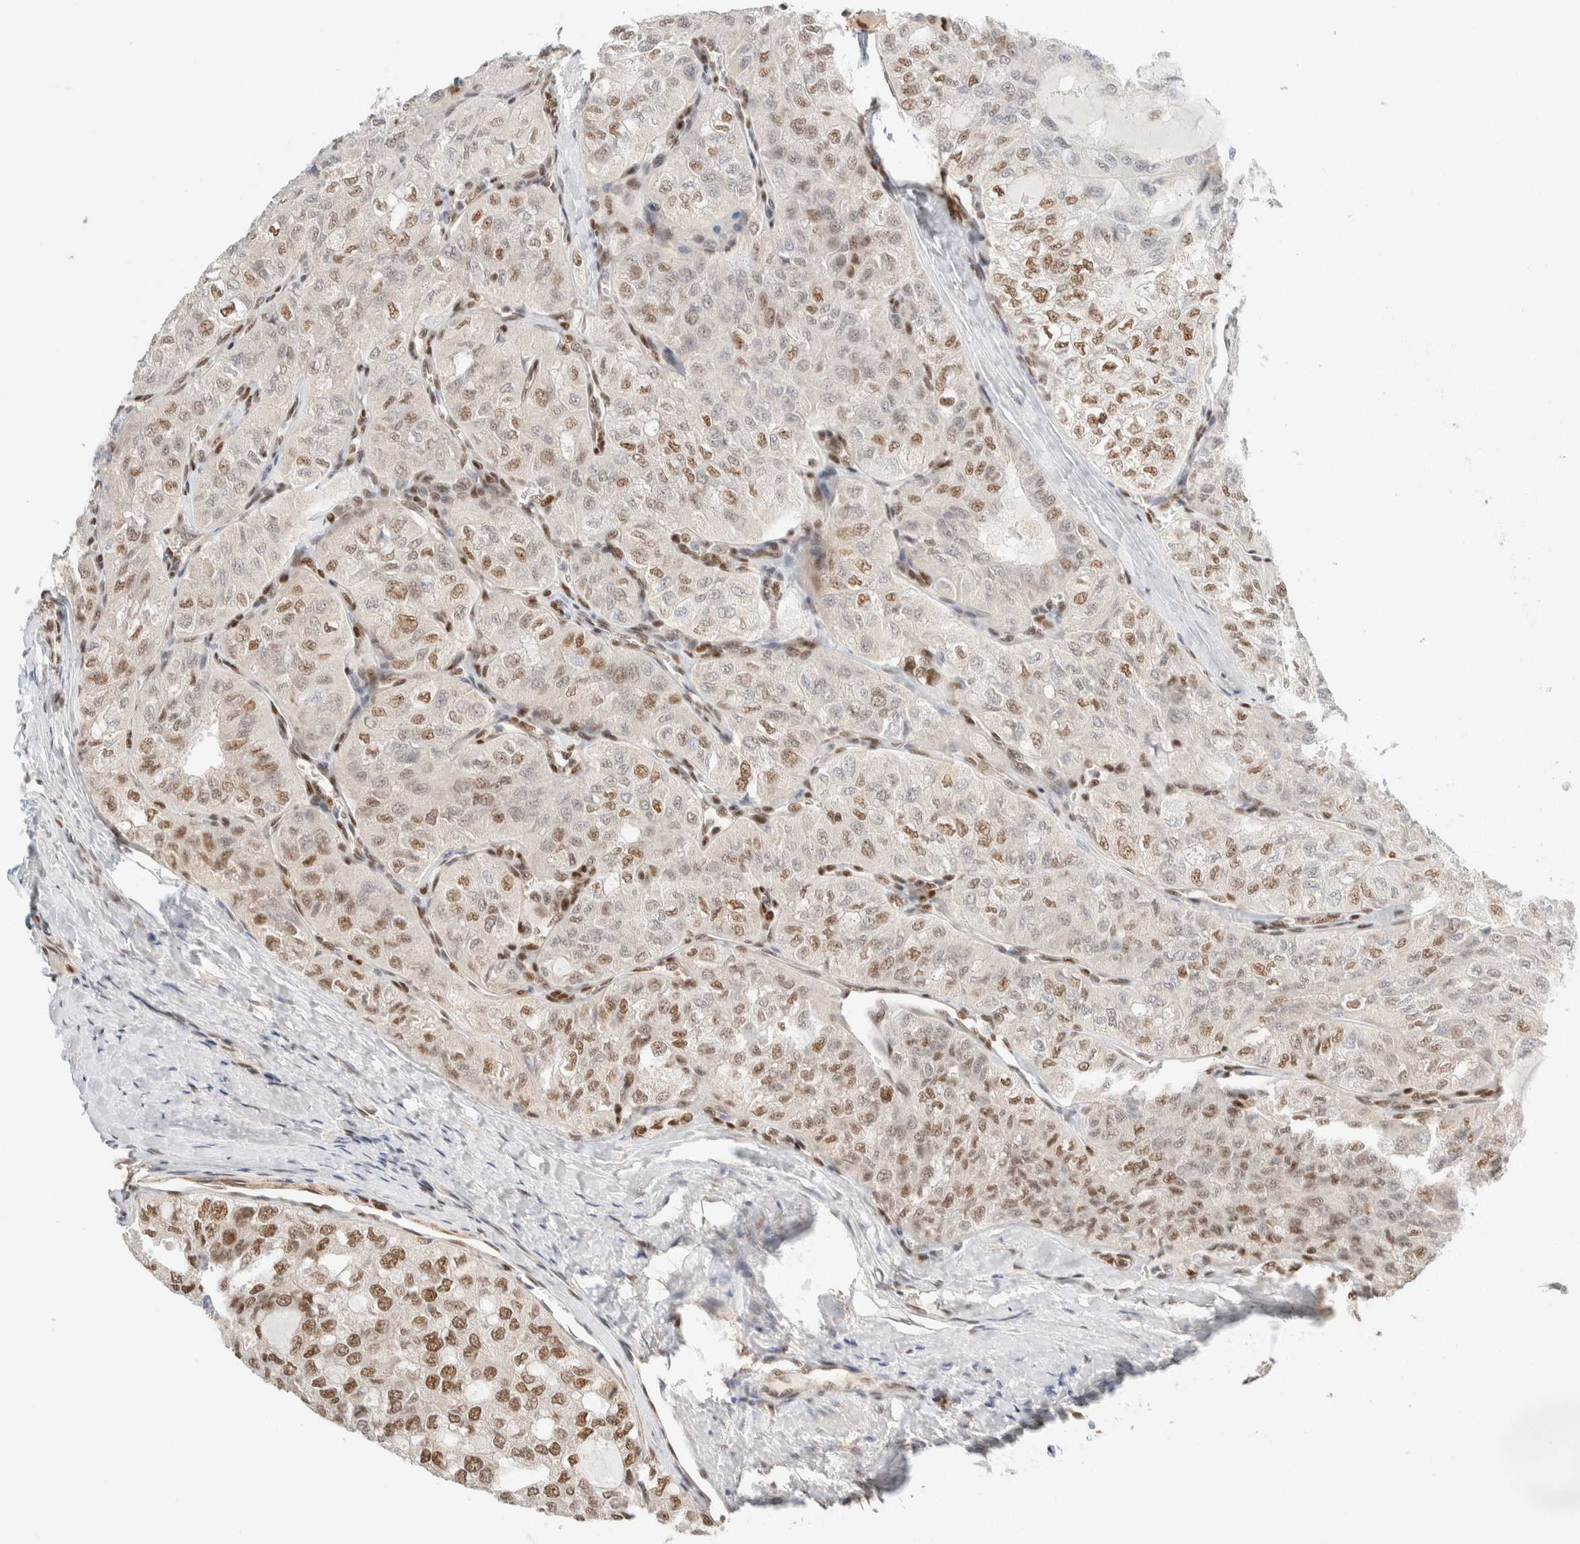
{"staining": {"intensity": "moderate", "quantity": "25%-75%", "location": "nuclear"}, "tissue": "thyroid cancer", "cell_type": "Tumor cells", "image_type": "cancer", "snomed": [{"axis": "morphology", "description": "Follicular adenoma carcinoma, NOS"}, {"axis": "topography", "description": "Thyroid gland"}], "caption": "This micrograph shows immunohistochemistry staining of human follicular adenoma carcinoma (thyroid), with medium moderate nuclear positivity in about 25%-75% of tumor cells.", "gene": "ZNF768", "patient": {"sex": "male", "age": 75}}